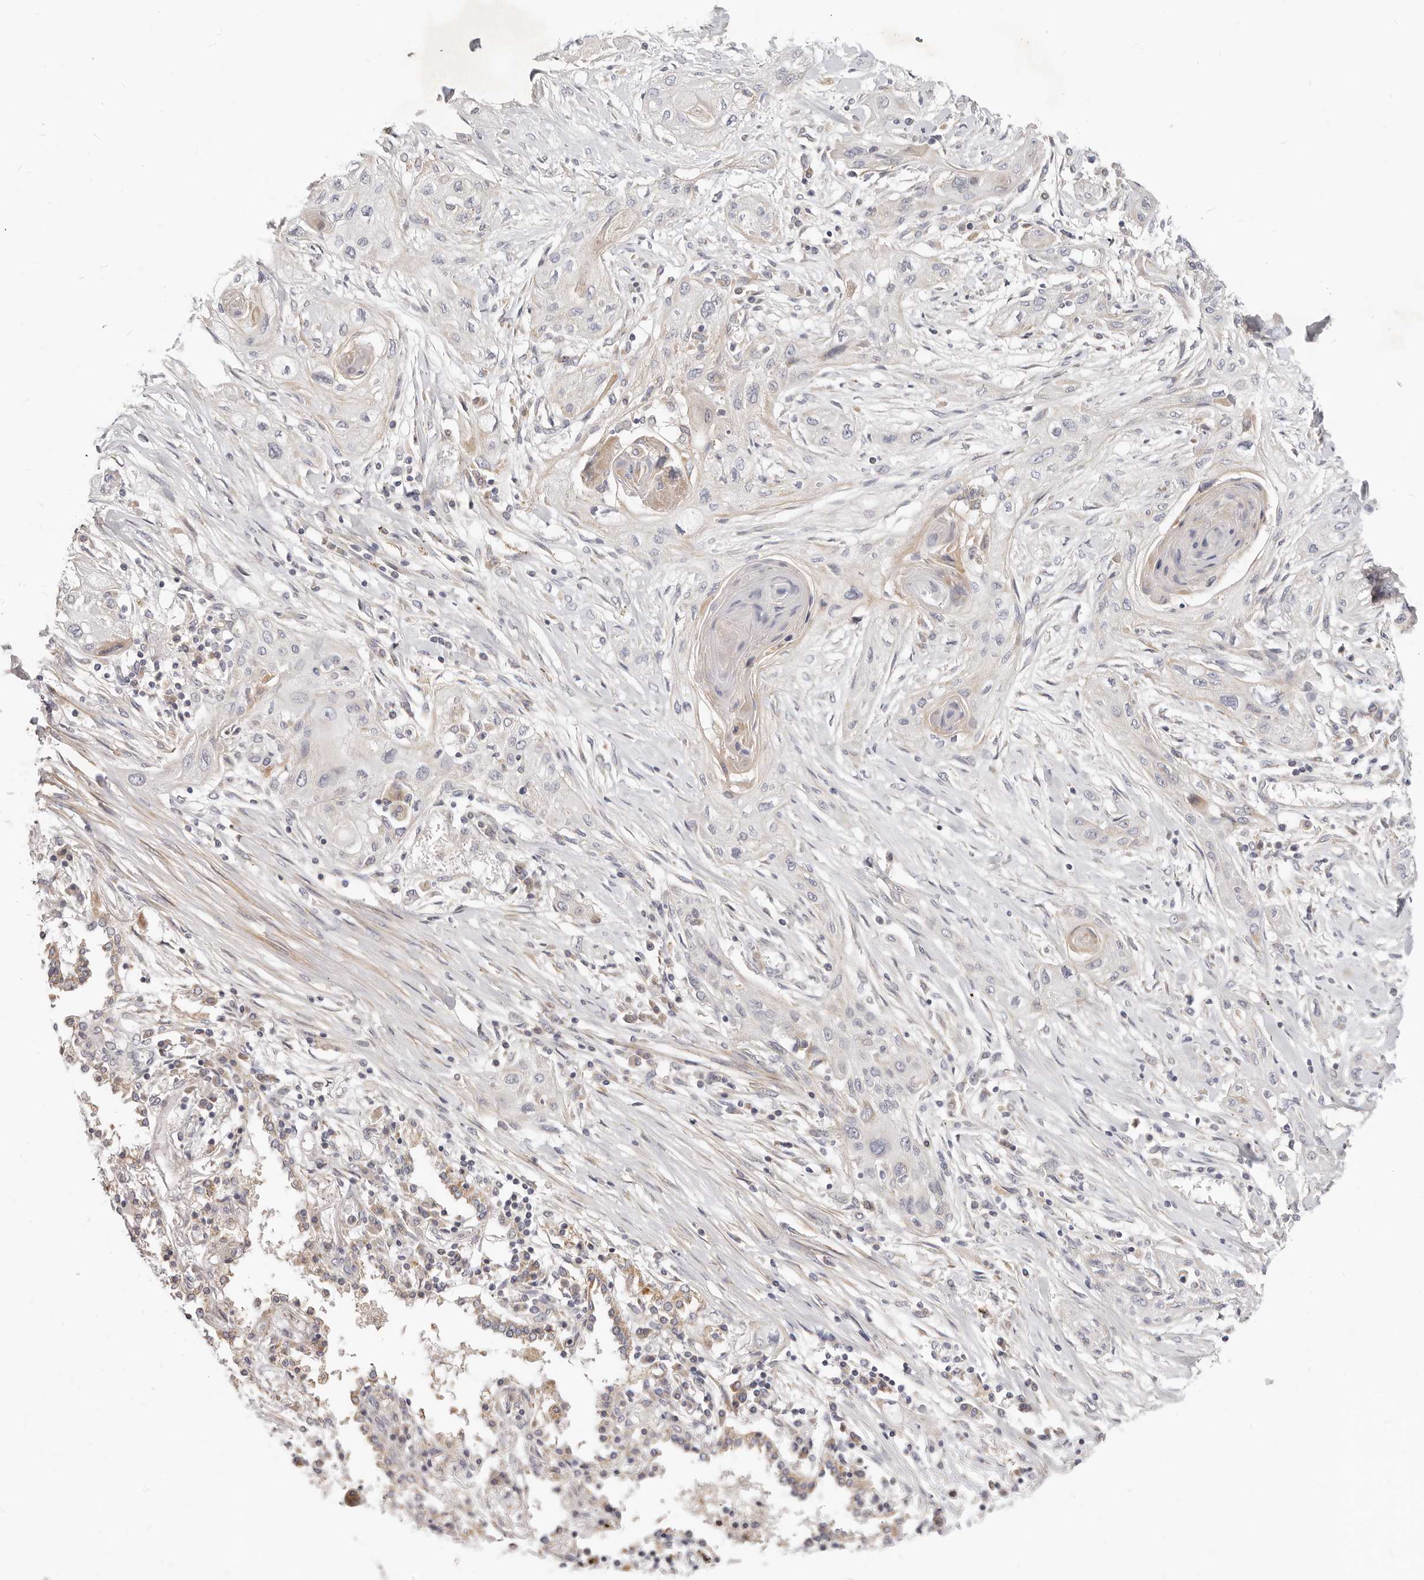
{"staining": {"intensity": "negative", "quantity": "none", "location": "none"}, "tissue": "lung cancer", "cell_type": "Tumor cells", "image_type": "cancer", "snomed": [{"axis": "morphology", "description": "Squamous cell carcinoma, NOS"}, {"axis": "topography", "description": "Lung"}], "caption": "Immunohistochemistry (IHC) photomicrograph of neoplastic tissue: lung cancer stained with DAB (3,3'-diaminobenzidine) exhibits no significant protein staining in tumor cells.", "gene": "TFB2M", "patient": {"sex": "female", "age": 47}}